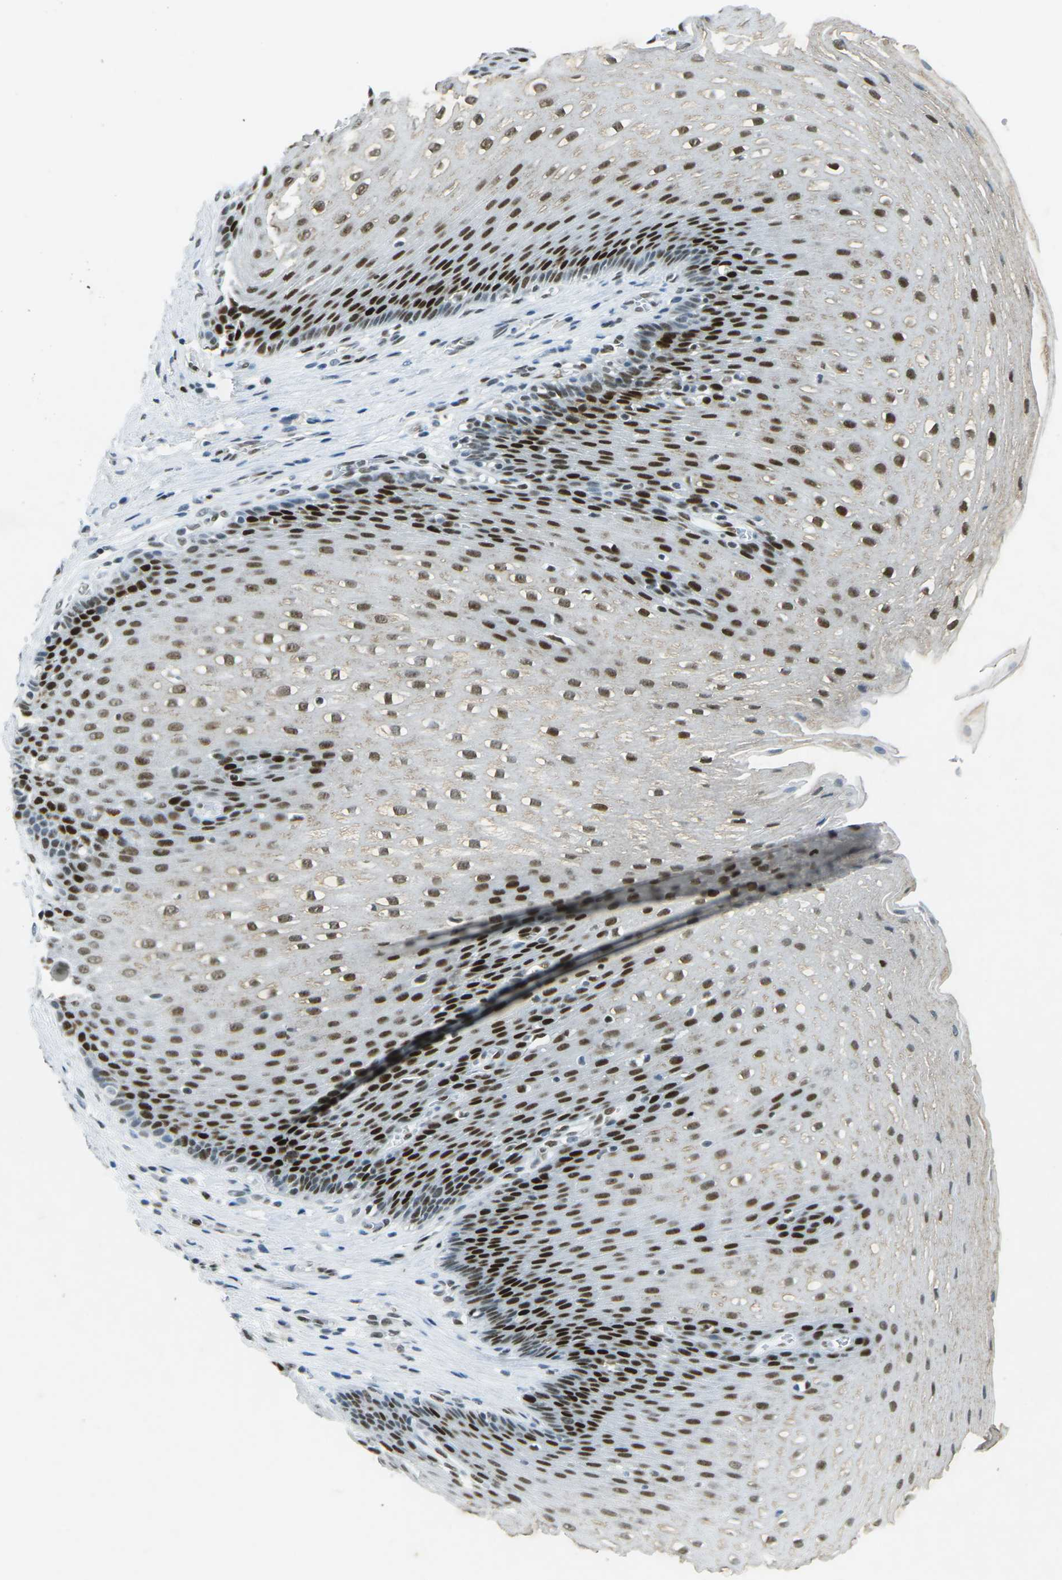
{"staining": {"intensity": "strong", "quantity": ">75%", "location": "nuclear"}, "tissue": "esophagus", "cell_type": "Squamous epithelial cells", "image_type": "normal", "snomed": [{"axis": "morphology", "description": "Normal tissue, NOS"}, {"axis": "topography", "description": "Esophagus"}], "caption": "Strong nuclear staining for a protein is present in approximately >75% of squamous epithelial cells of benign esophagus using immunohistochemistry.", "gene": "RB1", "patient": {"sex": "male", "age": 48}}